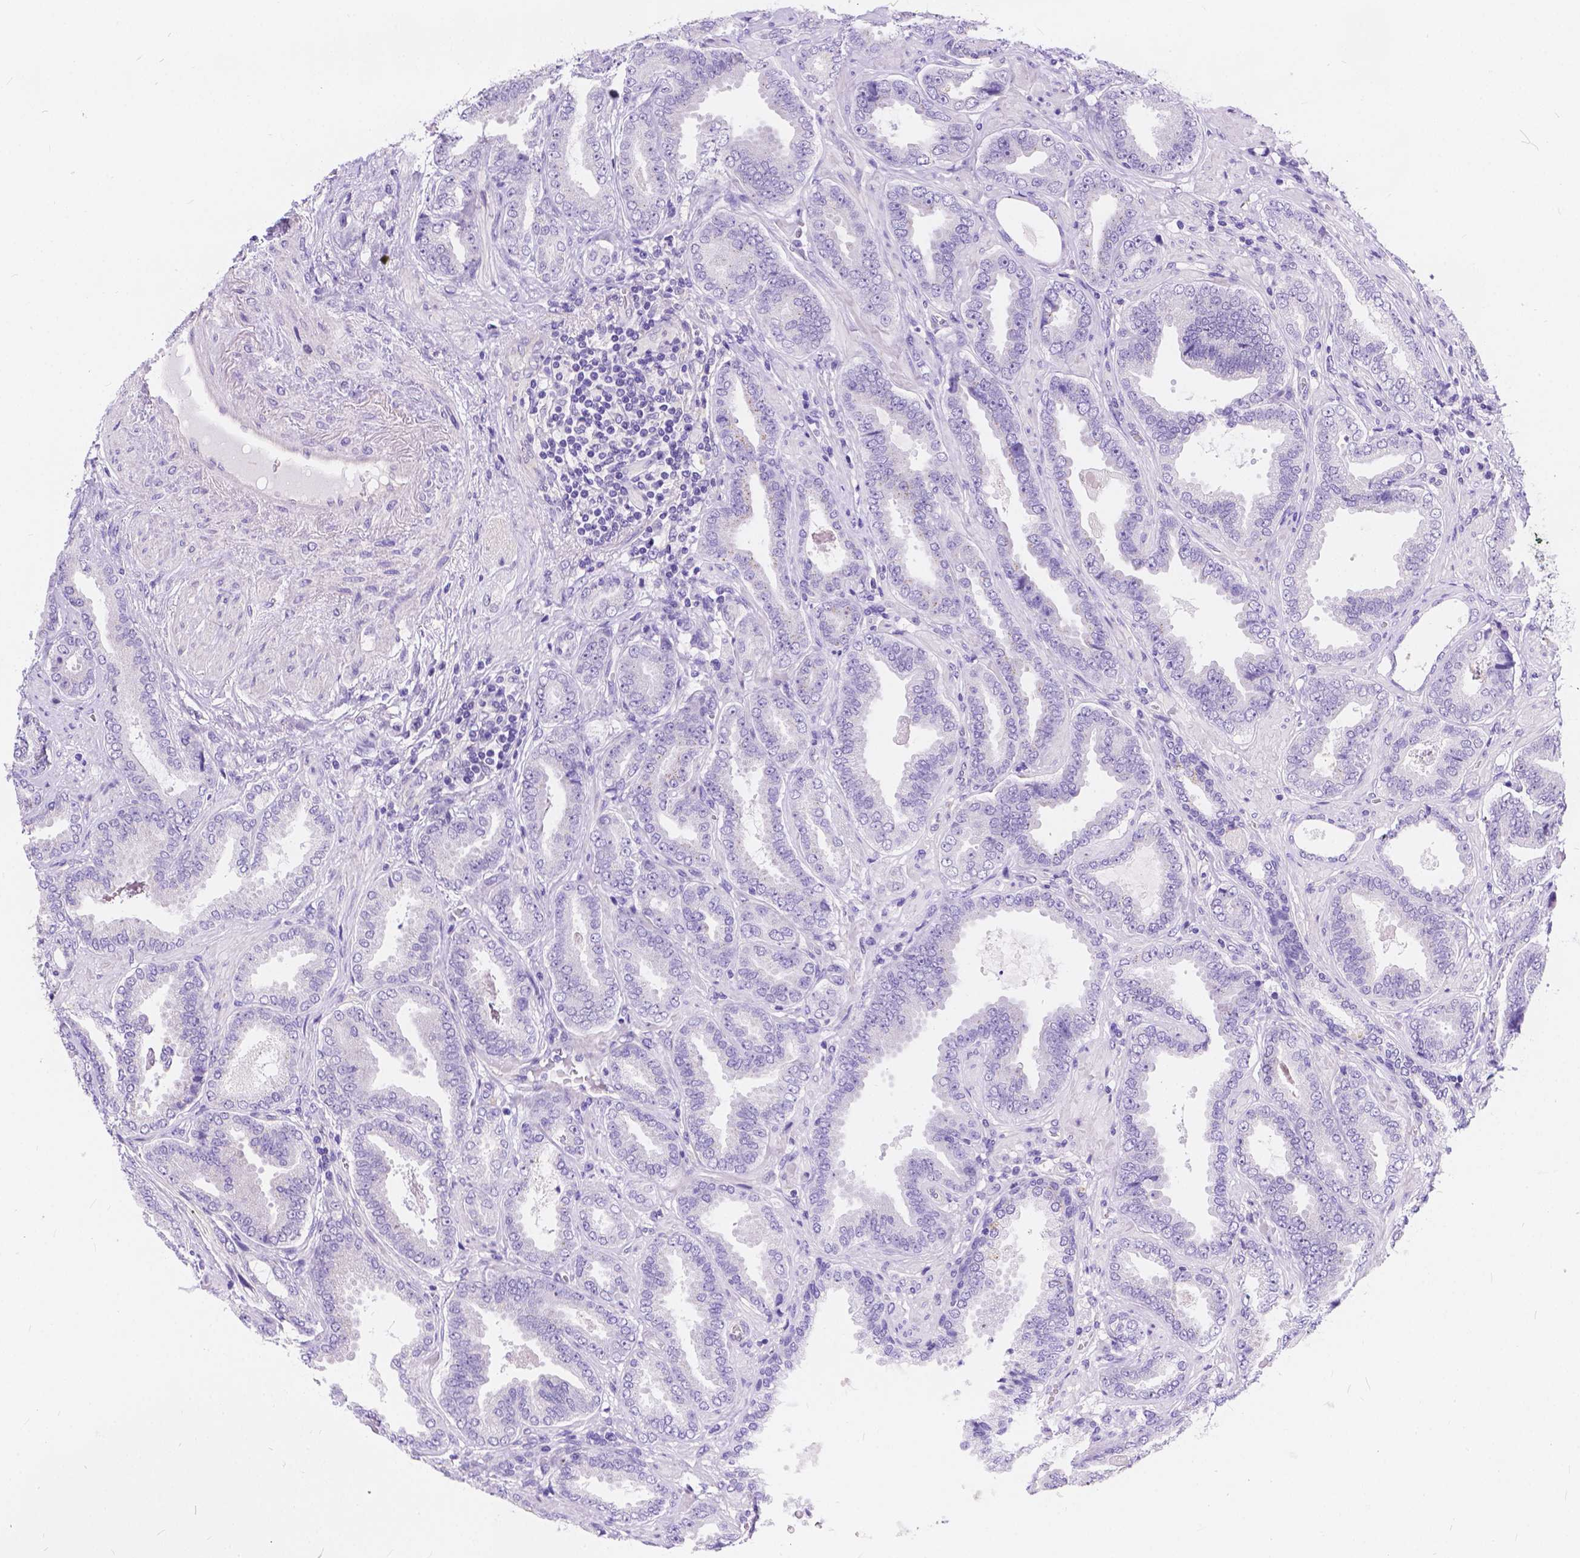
{"staining": {"intensity": "negative", "quantity": "none", "location": "none"}, "tissue": "prostate cancer", "cell_type": "Tumor cells", "image_type": "cancer", "snomed": [{"axis": "morphology", "description": "Adenocarcinoma, NOS"}, {"axis": "topography", "description": "Prostate"}], "caption": "The micrograph displays no staining of tumor cells in prostate cancer.", "gene": "DLEC1", "patient": {"sex": "male", "age": 64}}